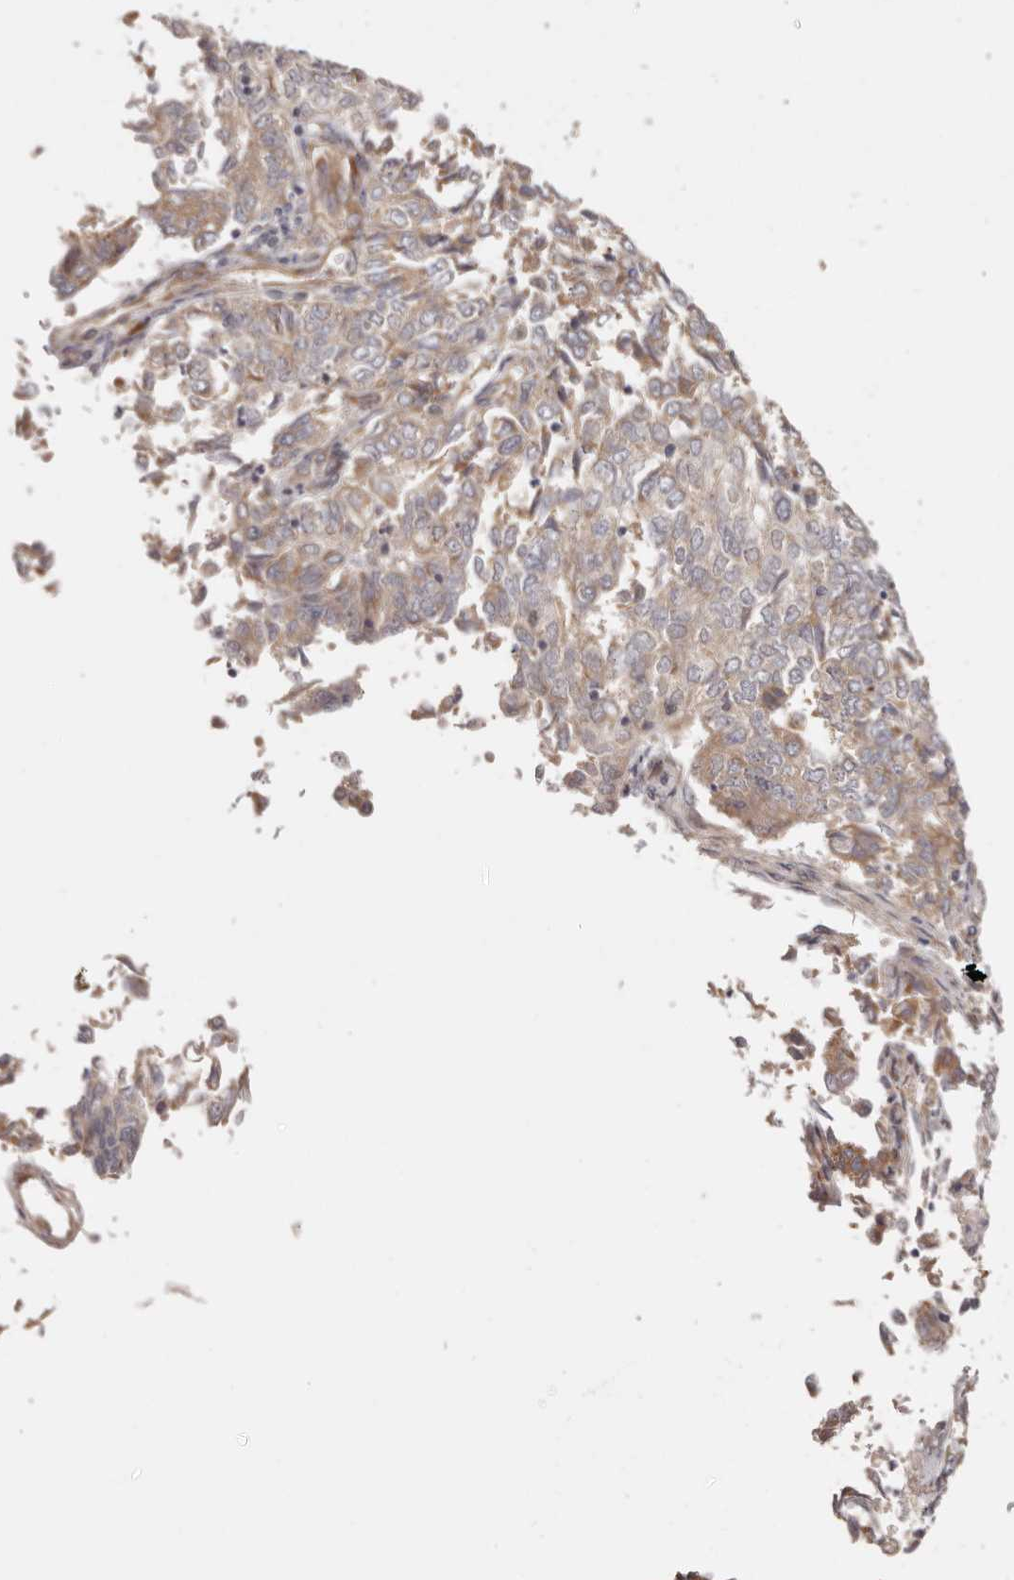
{"staining": {"intensity": "weak", "quantity": ">75%", "location": "cytoplasmic/membranous"}, "tissue": "endometrial cancer", "cell_type": "Tumor cells", "image_type": "cancer", "snomed": [{"axis": "morphology", "description": "Adenocarcinoma, NOS"}, {"axis": "topography", "description": "Endometrium"}], "caption": "Tumor cells display low levels of weak cytoplasmic/membranous staining in about >75% of cells in human endometrial adenocarcinoma. (DAB (3,3'-diaminobenzidine) IHC, brown staining for protein, blue staining for nuclei).", "gene": "BCL2L15", "patient": {"sex": "female", "age": 80}}